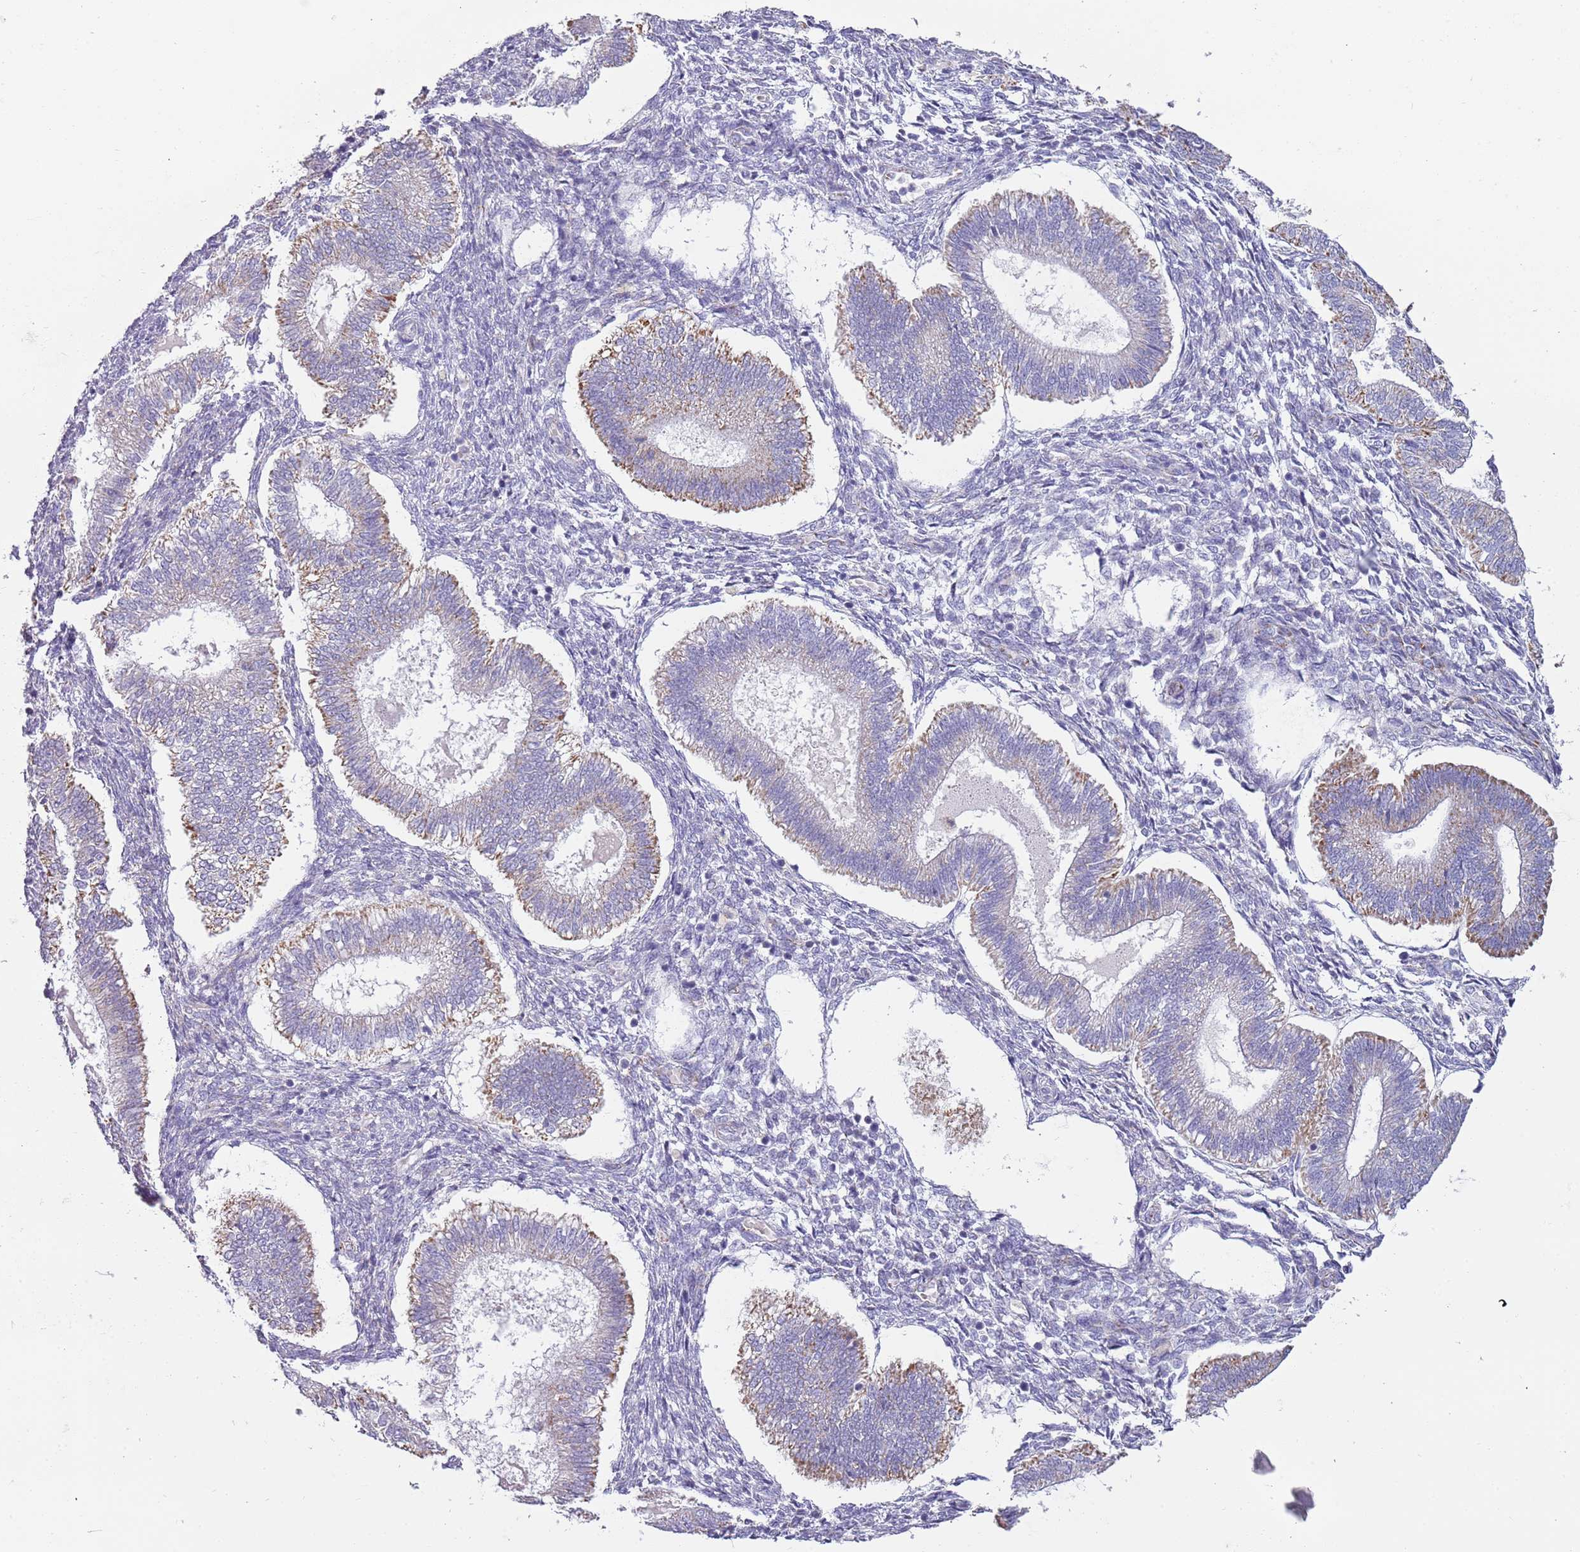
{"staining": {"intensity": "negative", "quantity": "none", "location": "none"}, "tissue": "endometrium", "cell_type": "Cells in endometrial stroma", "image_type": "normal", "snomed": [{"axis": "morphology", "description": "Normal tissue, NOS"}, {"axis": "topography", "description": "Endometrium"}], "caption": "There is no significant positivity in cells in endometrial stroma of endometrium.", "gene": "RNF222", "patient": {"sex": "female", "age": 25}}